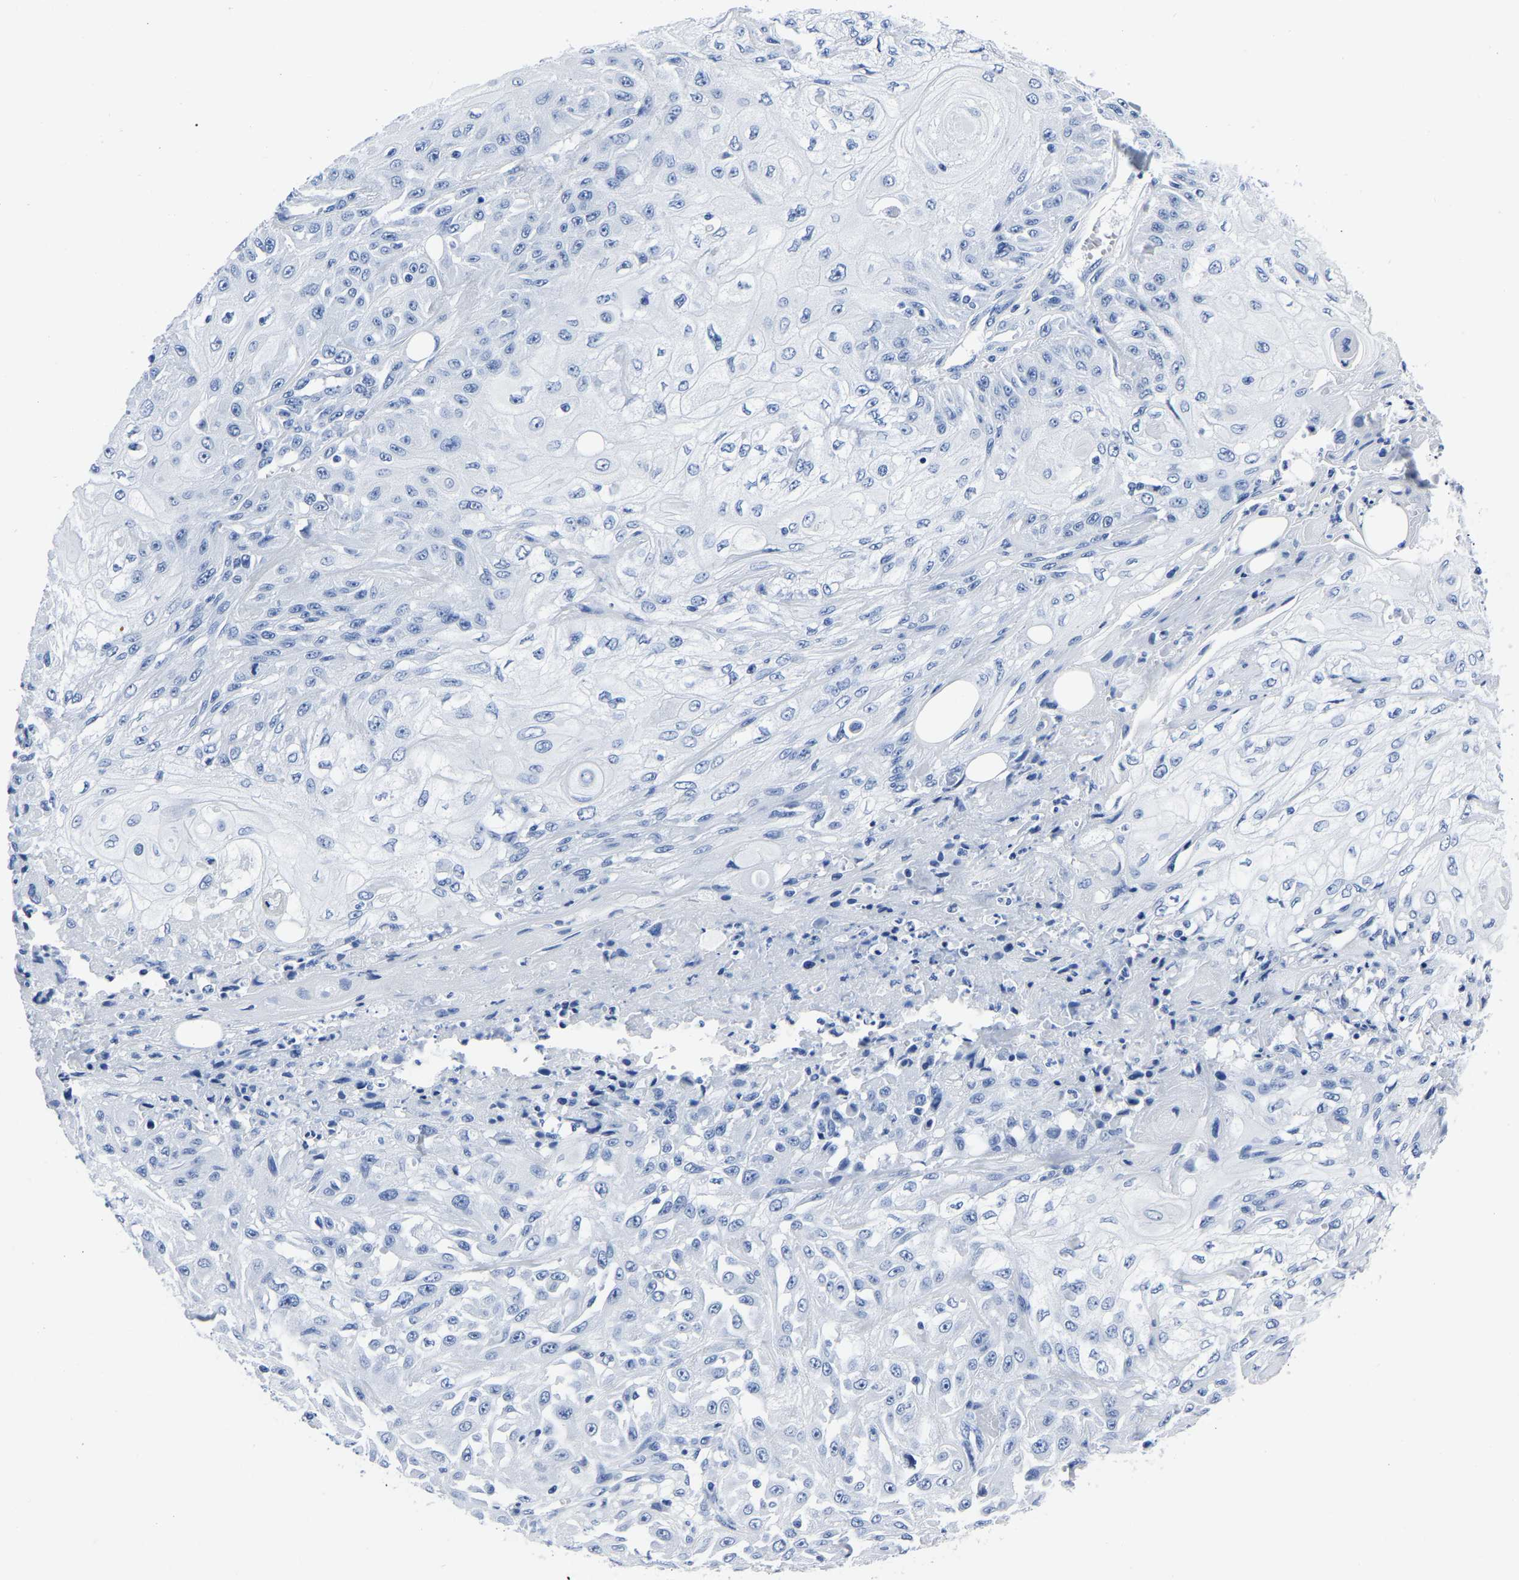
{"staining": {"intensity": "negative", "quantity": "none", "location": "none"}, "tissue": "skin cancer", "cell_type": "Tumor cells", "image_type": "cancer", "snomed": [{"axis": "morphology", "description": "Squamous cell carcinoma, NOS"}, {"axis": "morphology", "description": "Squamous cell carcinoma, metastatic, NOS"}, {"axis": "topography", "description": "Skin"}, {"axis": "topography", "description": "Lymph node"}], "caption": "This is an IHC histopathology image of human skin cancer (squamous cell carcinoma). There is no staining in tumor cells.", "gene": "IMPG2", "patient": {"sex": "male", "age": 75}}